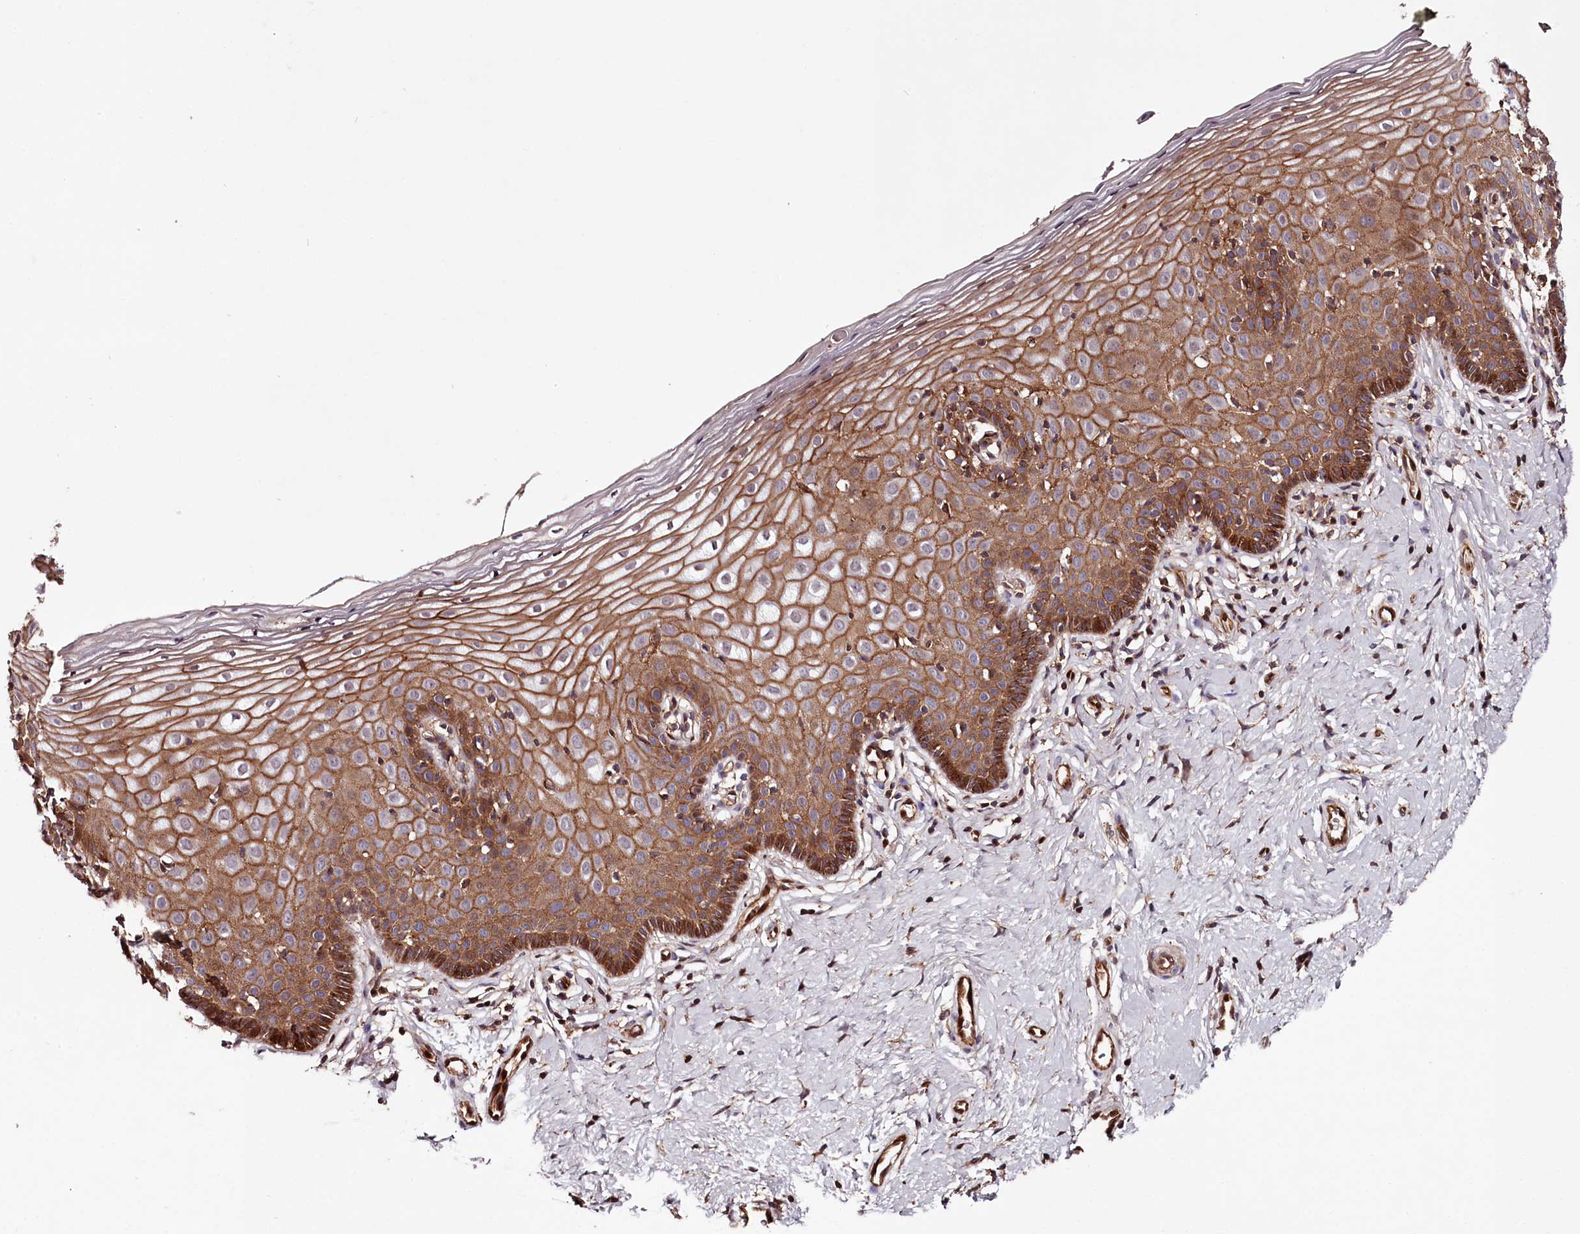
{"staining": {"intensity": "strong", "quantity": ">75%", "location": "cytoplasmic/membranous,nuclear"}, "tissue": "cervix", "cell_type": "Glandular cells", "image_type": "normal", "snomed": [{"axis": "morphology", "description": "Normal tissue, NOS"}, {"axis": "topography", "description": "Cervix"}], "caption": "Unremarkable cervix shows strong cytoplasmic/membranous,nuclear positivity in approximately >75% of glandular cells (brown staining indicates protein expression, while blue staining denotes nuclei)..", "gene": "KIF14", "patient": {"sex": "female", "age": 36}}